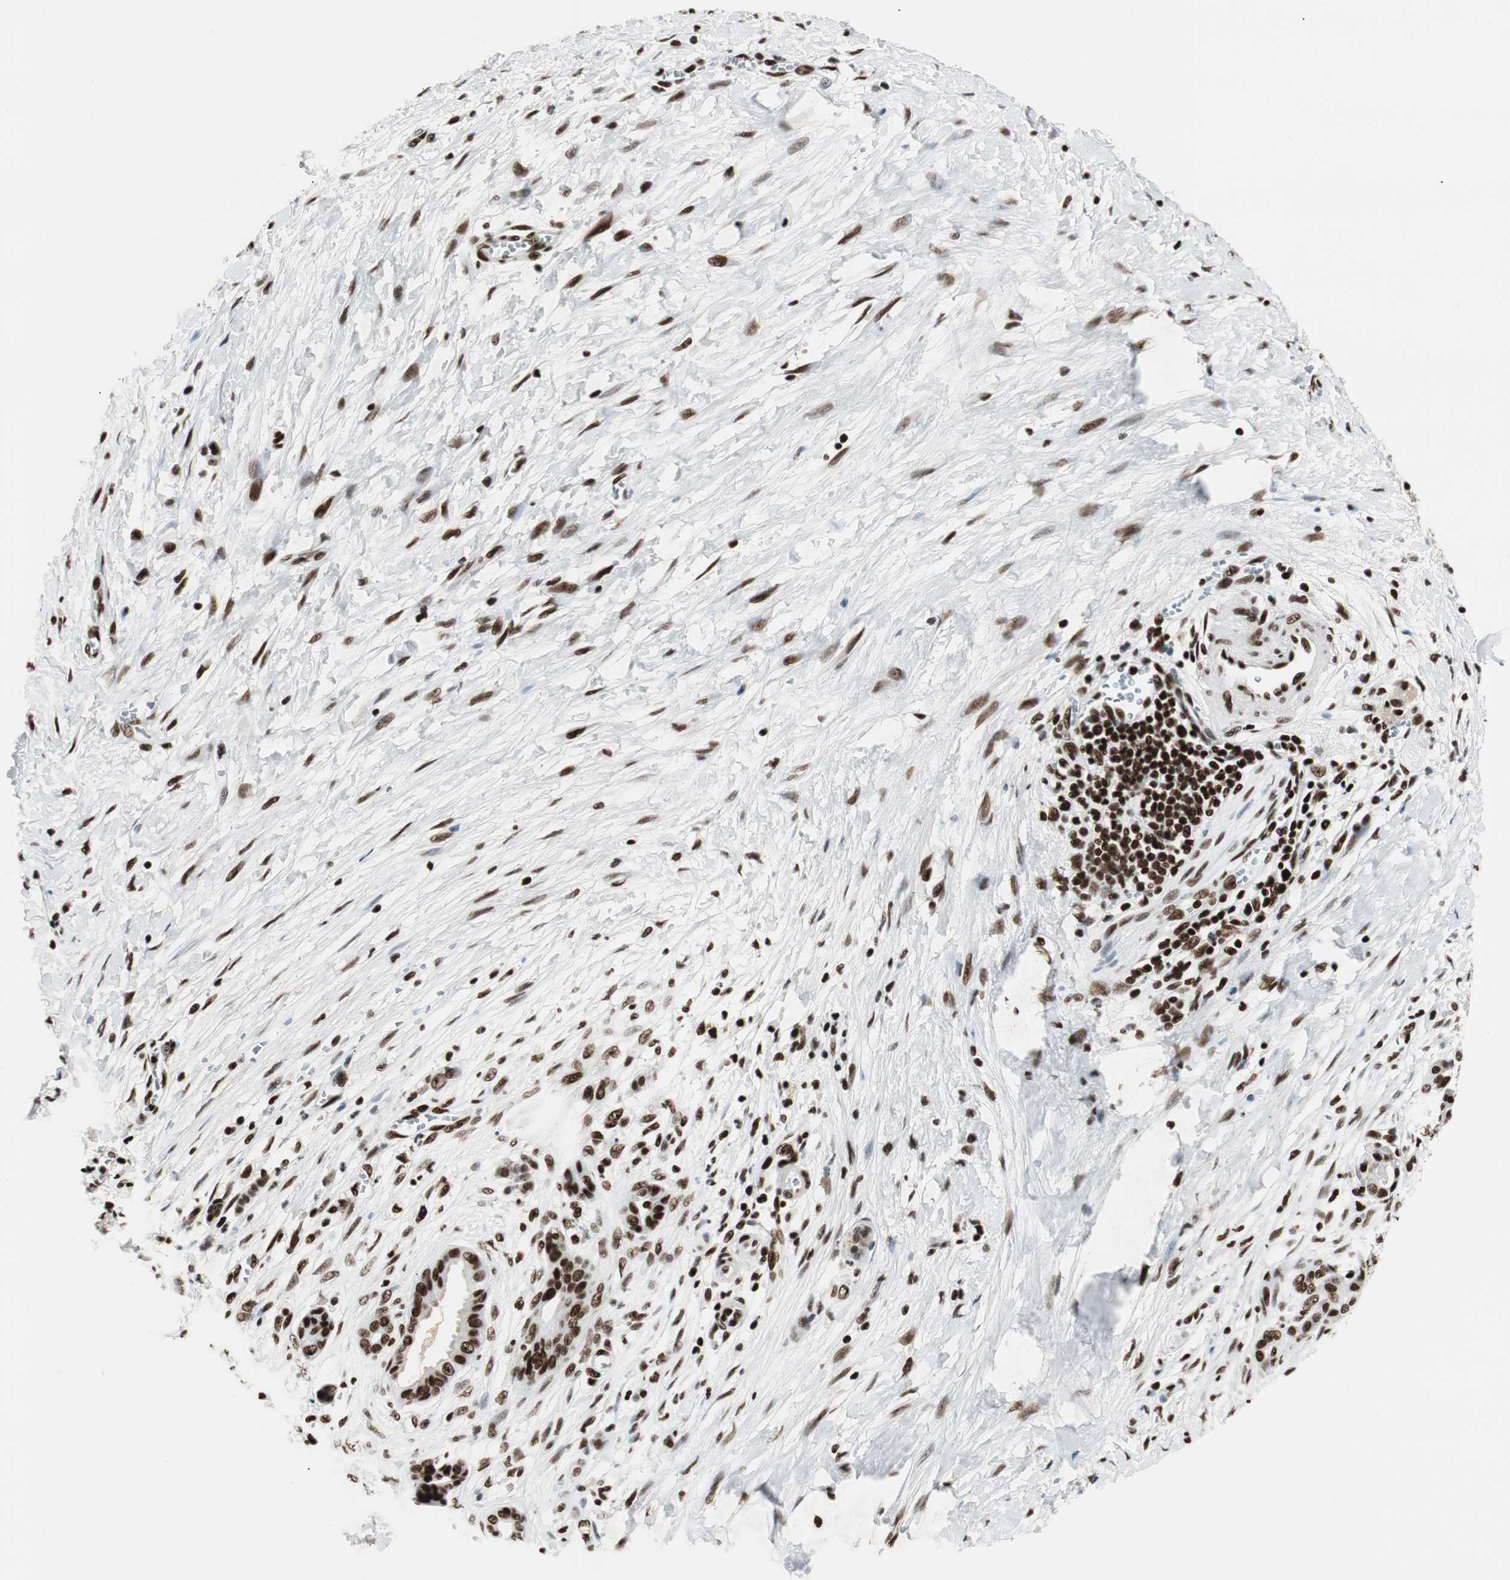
{"staining": {"intensity": "strong", "quantity": ">75%", "location": "nuclear"}, "tissue": "pancreatic cancer", "cell_type": "Tumor cells", "image_type": "cancer", "snomed": [{"axis": "morphology", "description": "Adenocarcinoma, NOS"}, {"axis": "topography", "description": "Pancreas"}], "caption": "Strong nuclear staining is identified in about >75% of tumor cells in adenocarcinoma (pancreatic).", "gene": "MTA2", "patient": {"sex": "male", "age": 59}}